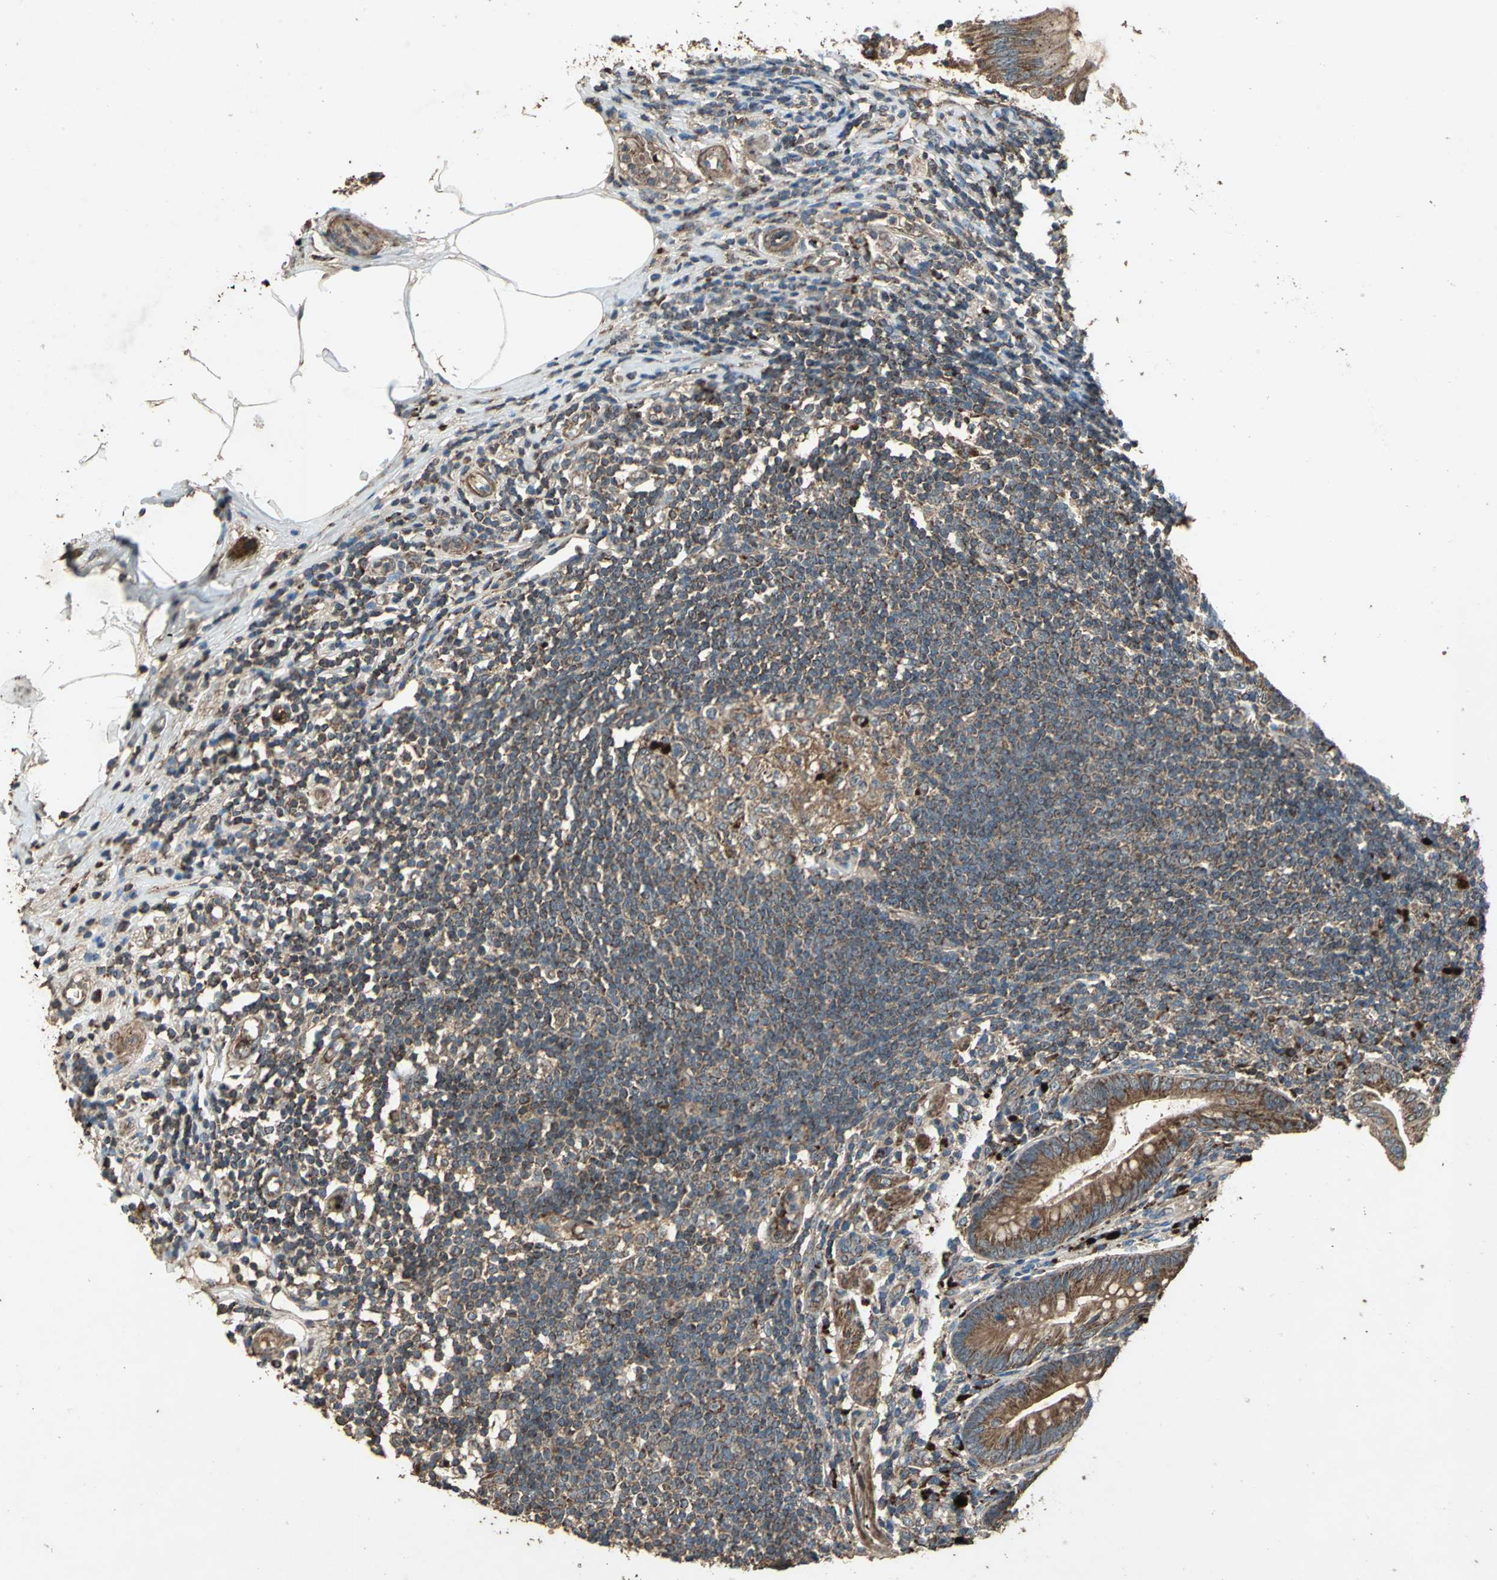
{"staining": {"intensity": "strong", "quantity": ">75%", "location": "cytoplasmic/membranous"}, "tissue": "appendix", "cell_type": "Glandular cells", "image_type": "normal", "snomed": [{"axis": "morphology", "description": "Normal tissue, NOS"}, {"axis": "morphology", "description": "Inflammation, NOS"}, {"axis": "topography", "description": "Appendix"}], "caption": "This is a micrograph of IHC staining of benign appendix, which shows strong staining in the cytoplasmic/membranous of glandular cells.", "gene": "POLRMT", "patient": {"sex": "male", "age": 46}}